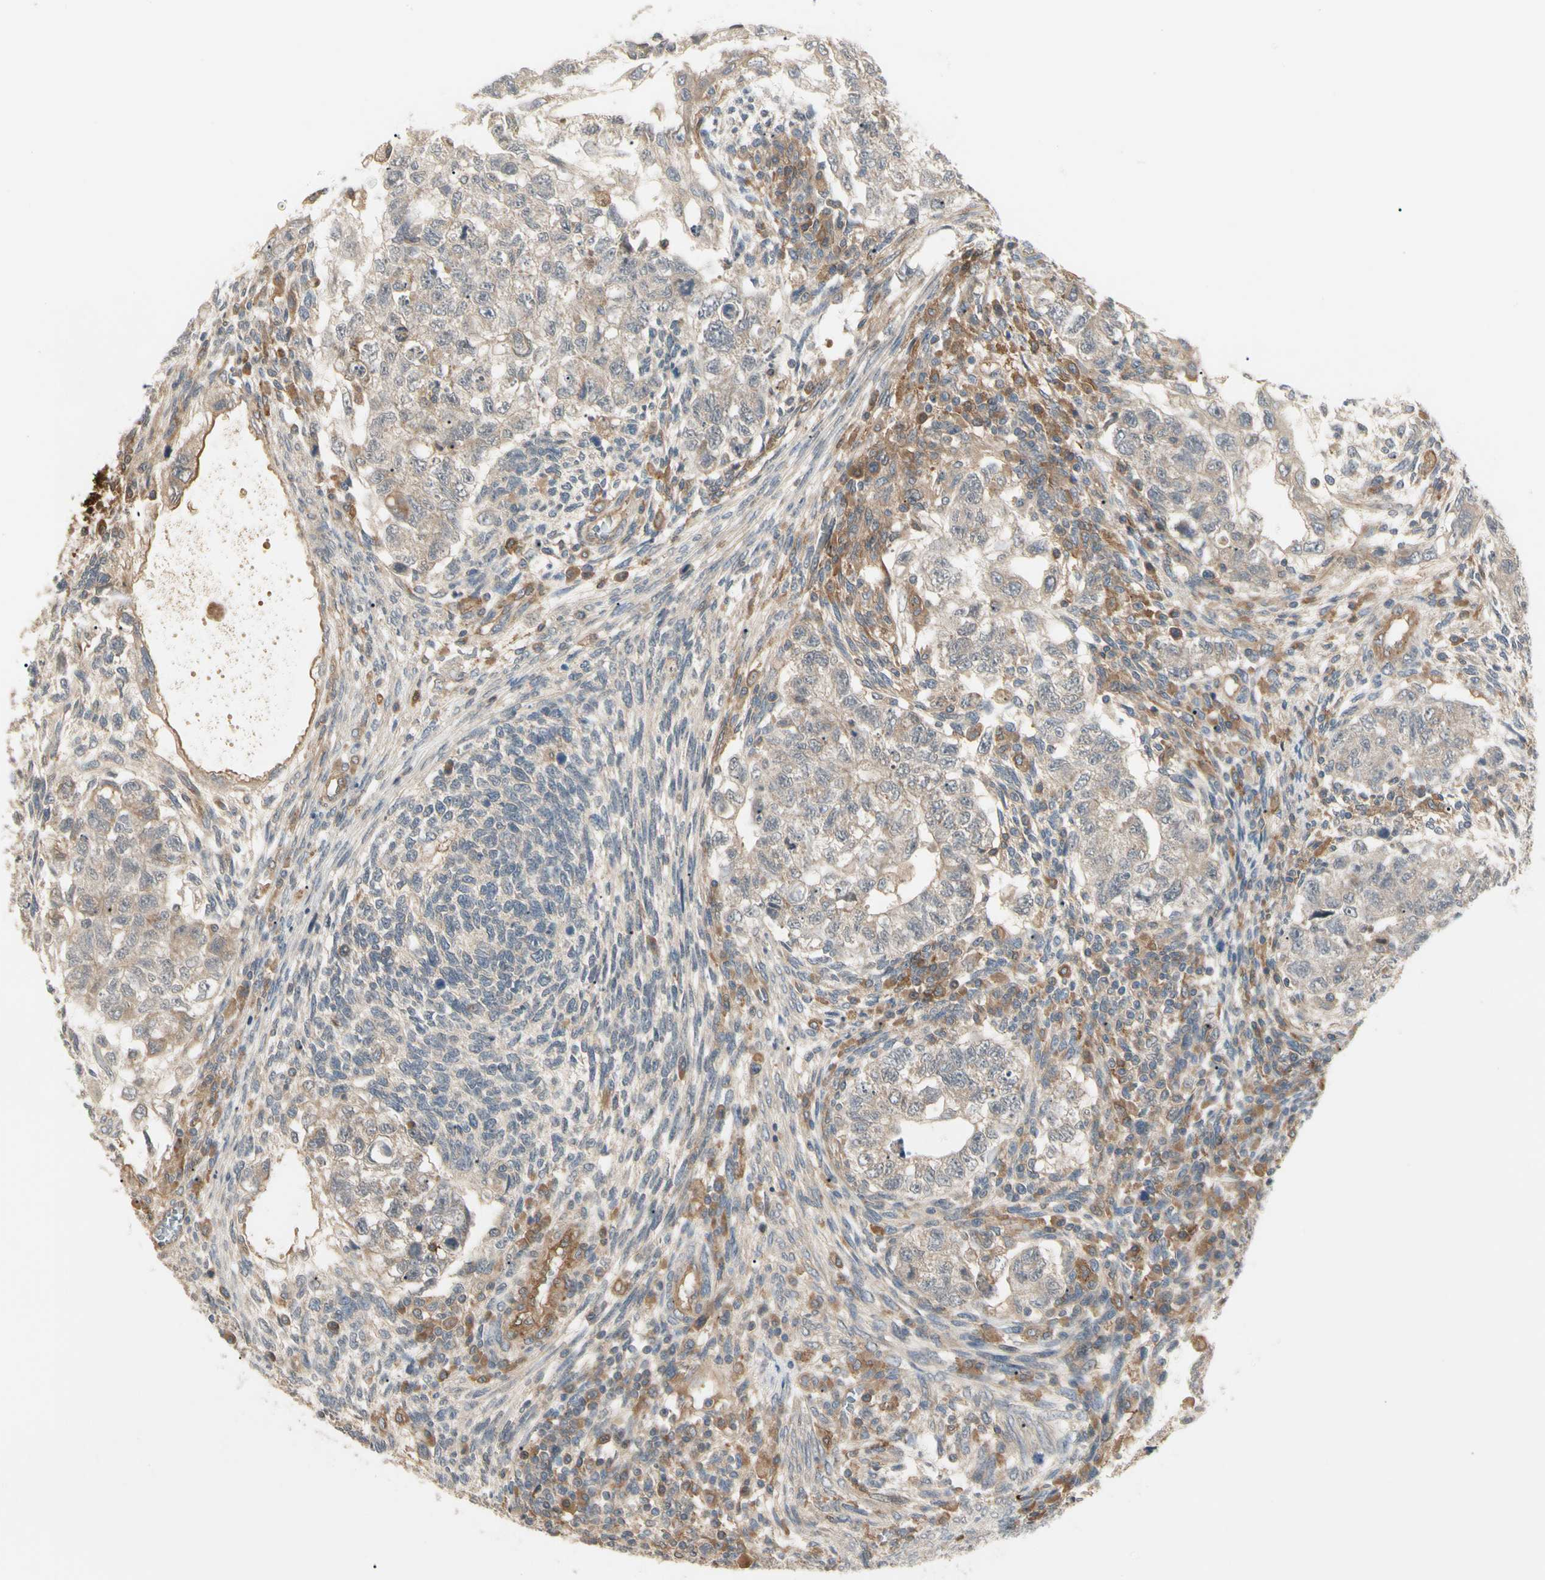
{"staining": {"intensity": "moderate", "quantity": ">75%", "location": "cytoplasmic/membranous"}, "tissue": "testis cancer", "cell_type": "Tumor cells", "image_type": "cancer", "snomed": [{"axis": "morphology", "description": "Normal tissue, NOS"}, {"axis": "morphology", "description": "Carcinoma, Embryonal, NOS"}, {"axis": "topography", "description": "Testis"}], "caption": "This image demonstrates IHC staining of human testis embryonal carcinoma, with medium moderate cytoplasmic/membranous expression in approximately >75% of tumor cells.", "gene": "F2R", "patient": {"sex": "male", "age": 36}}